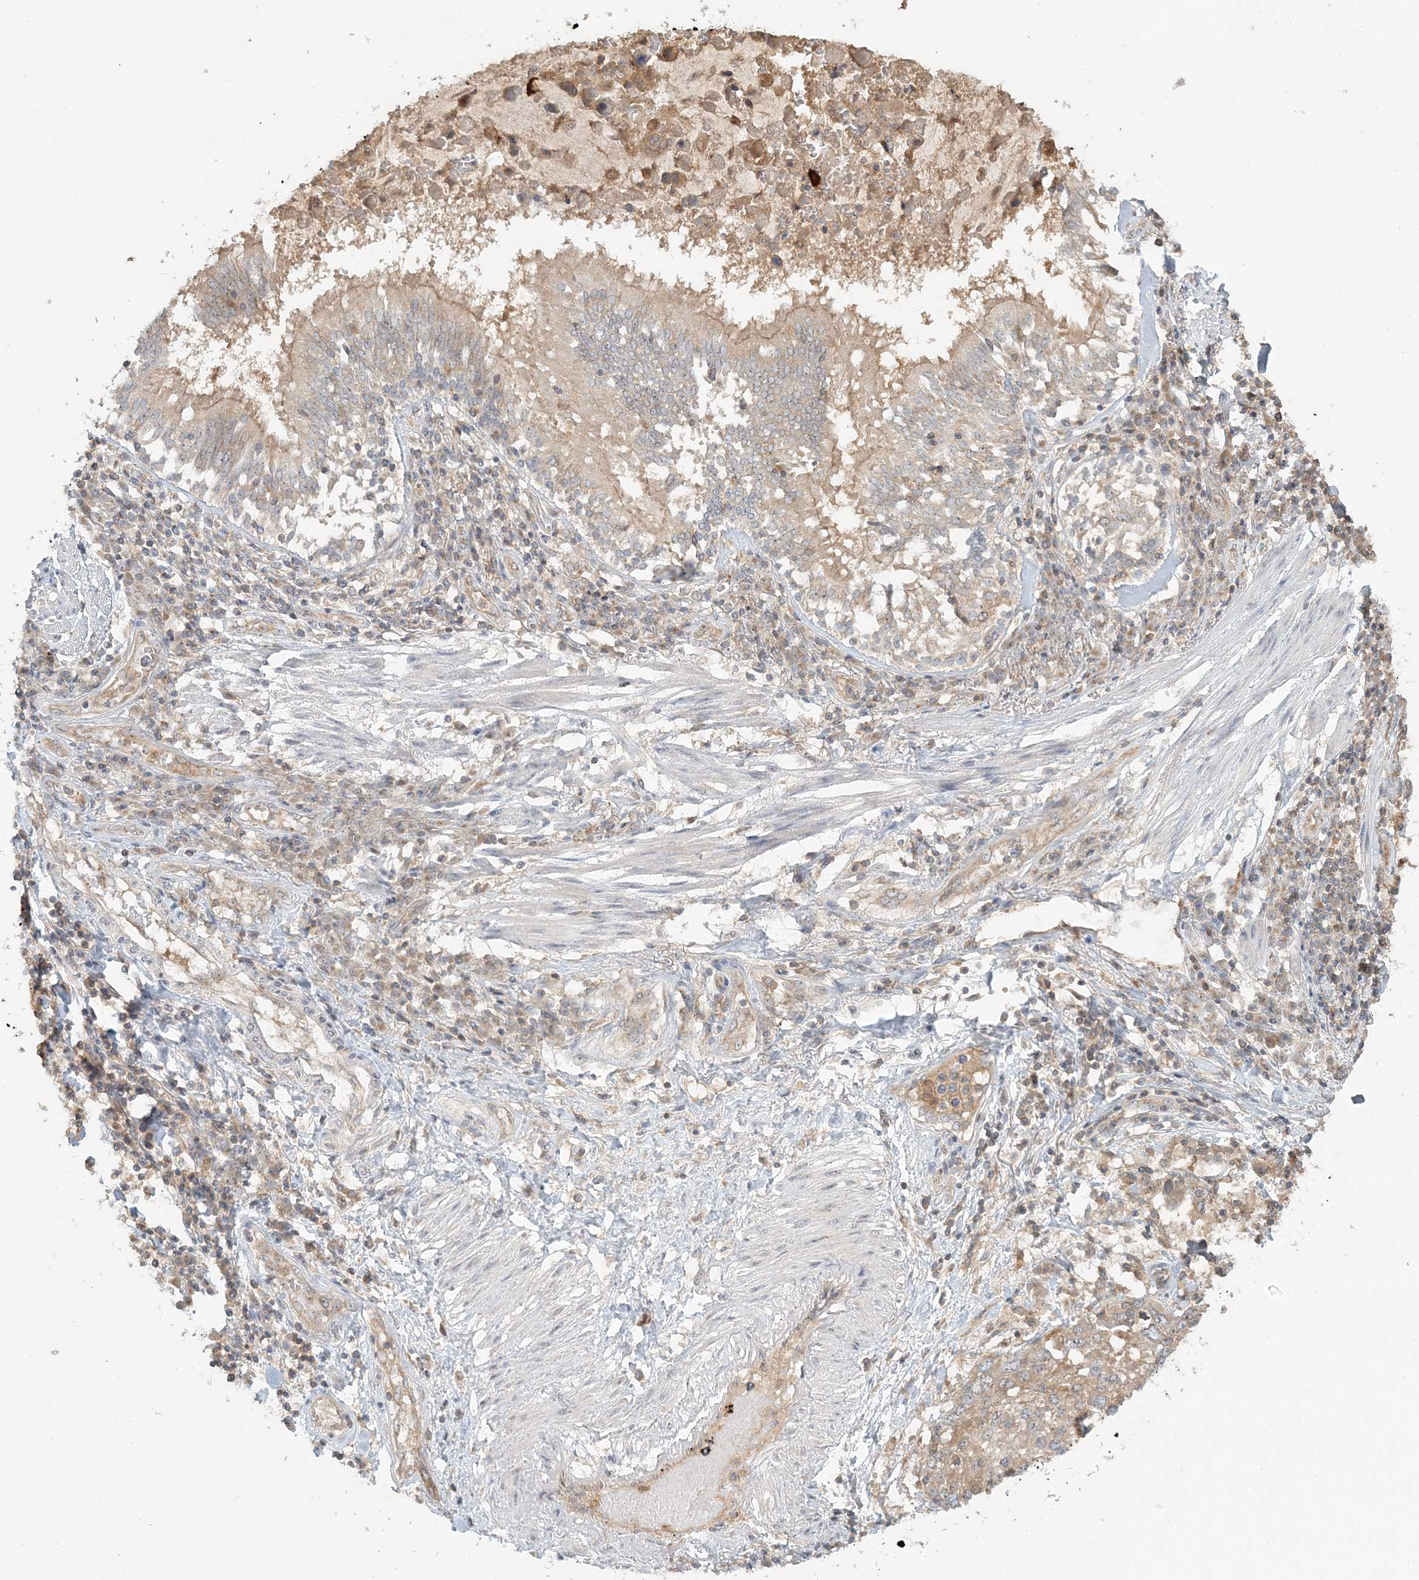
{"staining": {"intensity": "weak", "quantity": "25%-75%", "location": "cytoplasmic/membranous"}, "tissue": "lung cancer", "cell_type": "Tumor cells", "image_type": "cancer", "snomed": [{"axis": "morphology", "description": "Squamous cell carcinoma, NOS"}, {"axis": "topography", "description": "Lung"}], "caption": "Immunohistochemistry photomicrograph of squamous cell carcinoma (lung) stained for a protein (brown), which demonstrates low levels of weak cytoplasmic/membranous positivity in approximately 25%-75% of tumor cells.", "gene": "AP1AR", "patient": {"sex": "male", "age": 65}}